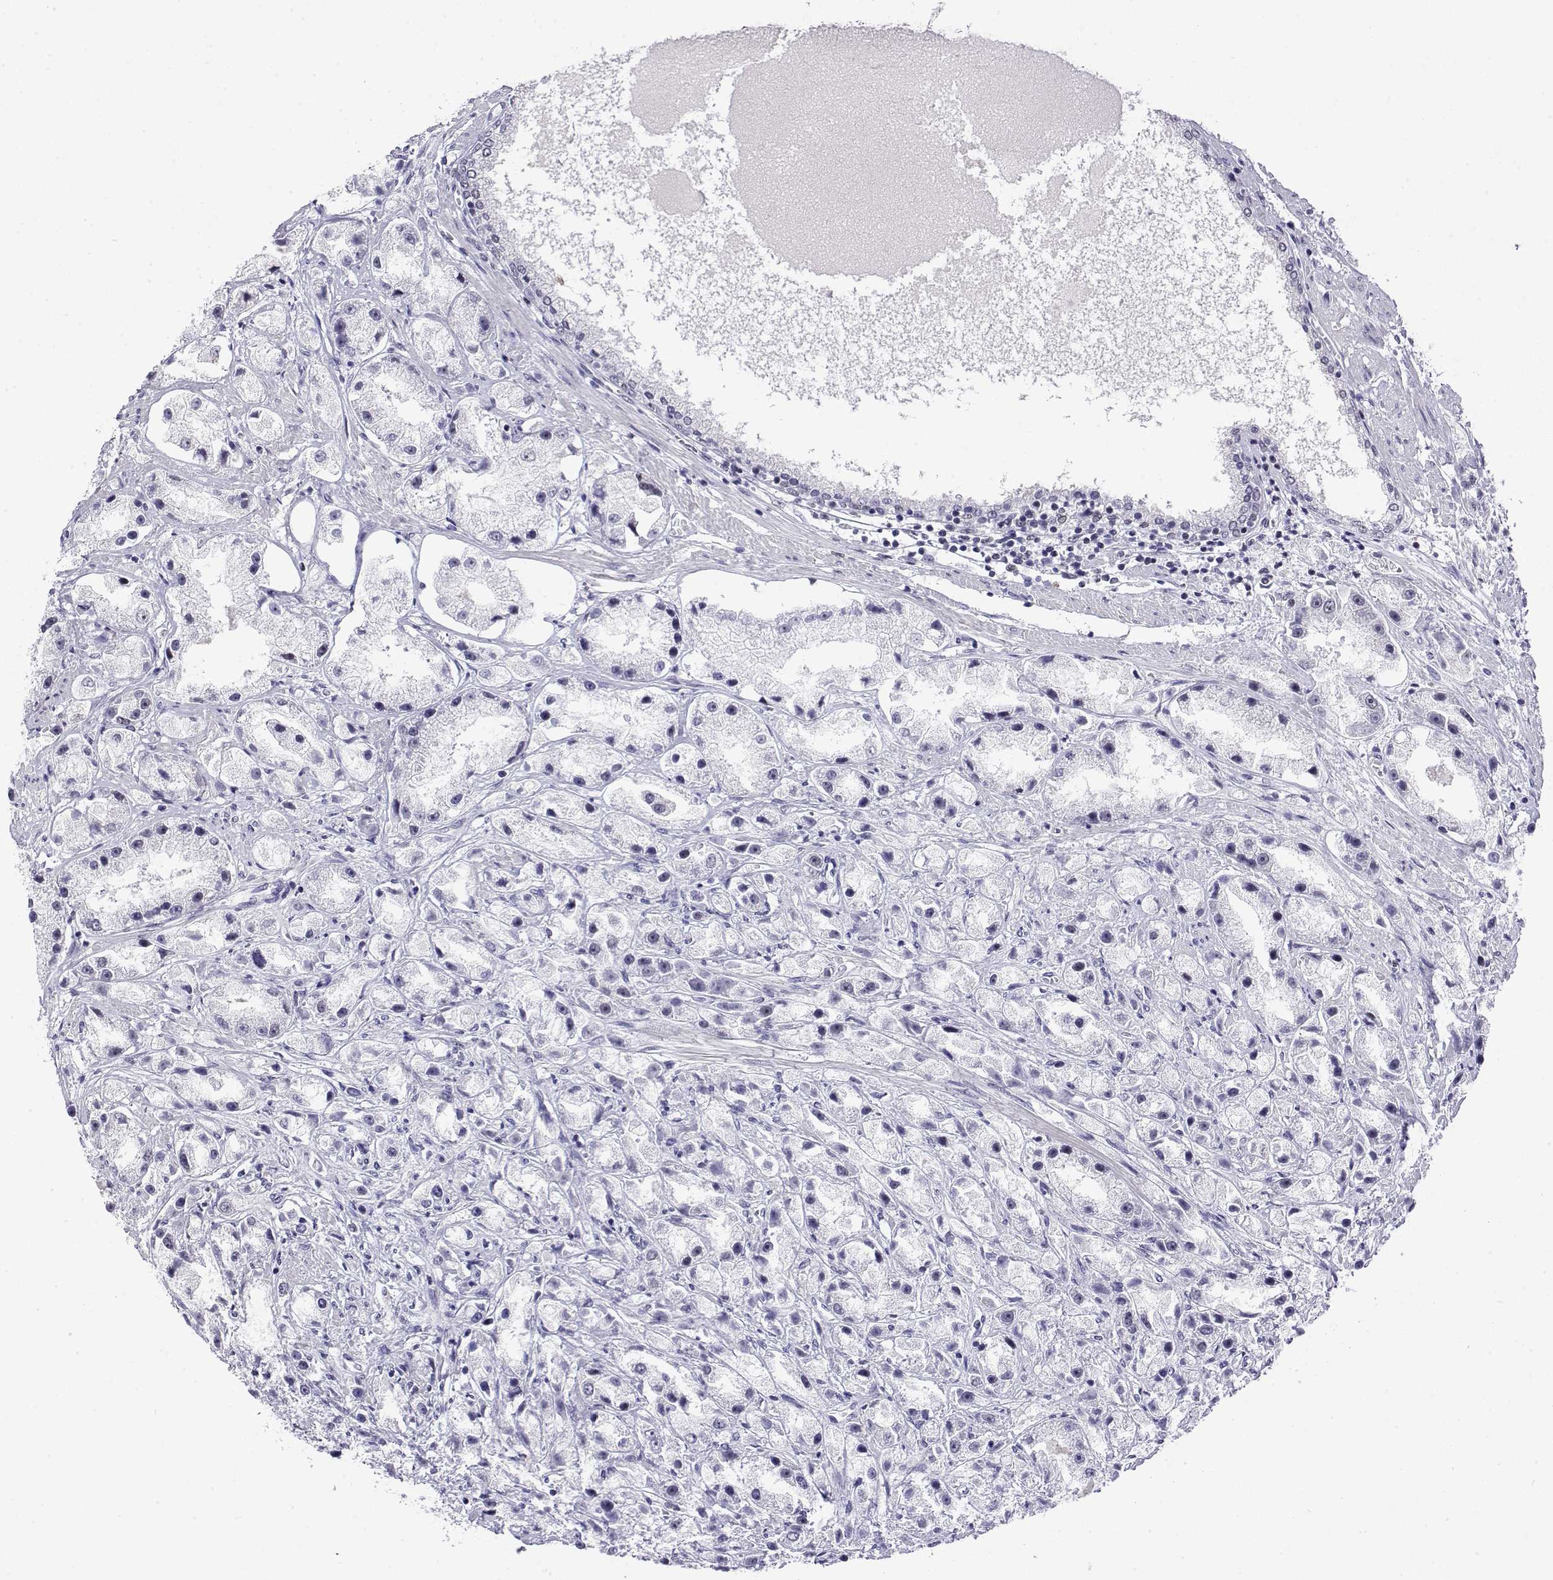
{"staining": {"intensity": "negative", "quantity": "none", "location": "none"}, "tissue": "prostate cancer", "cell_type": "Tumor cells", "image_type": "cancer", "snomed": [{"axis": "morphology", "description": "Adenocarcinoma, High grade"}, {"axis": "topography", "description": "Prostate"}], "caption": "There is no significant staining in tumor cells of high-grade adenocarcinoma (prostate). Brightfield microscopy of immunohistochemistry (IHC) stained with DAB (brown) and hematoxylin (blue), captured at high magnification.", "gene": "POLDIP3", "patient": {"sex": "male", "age": 67}}